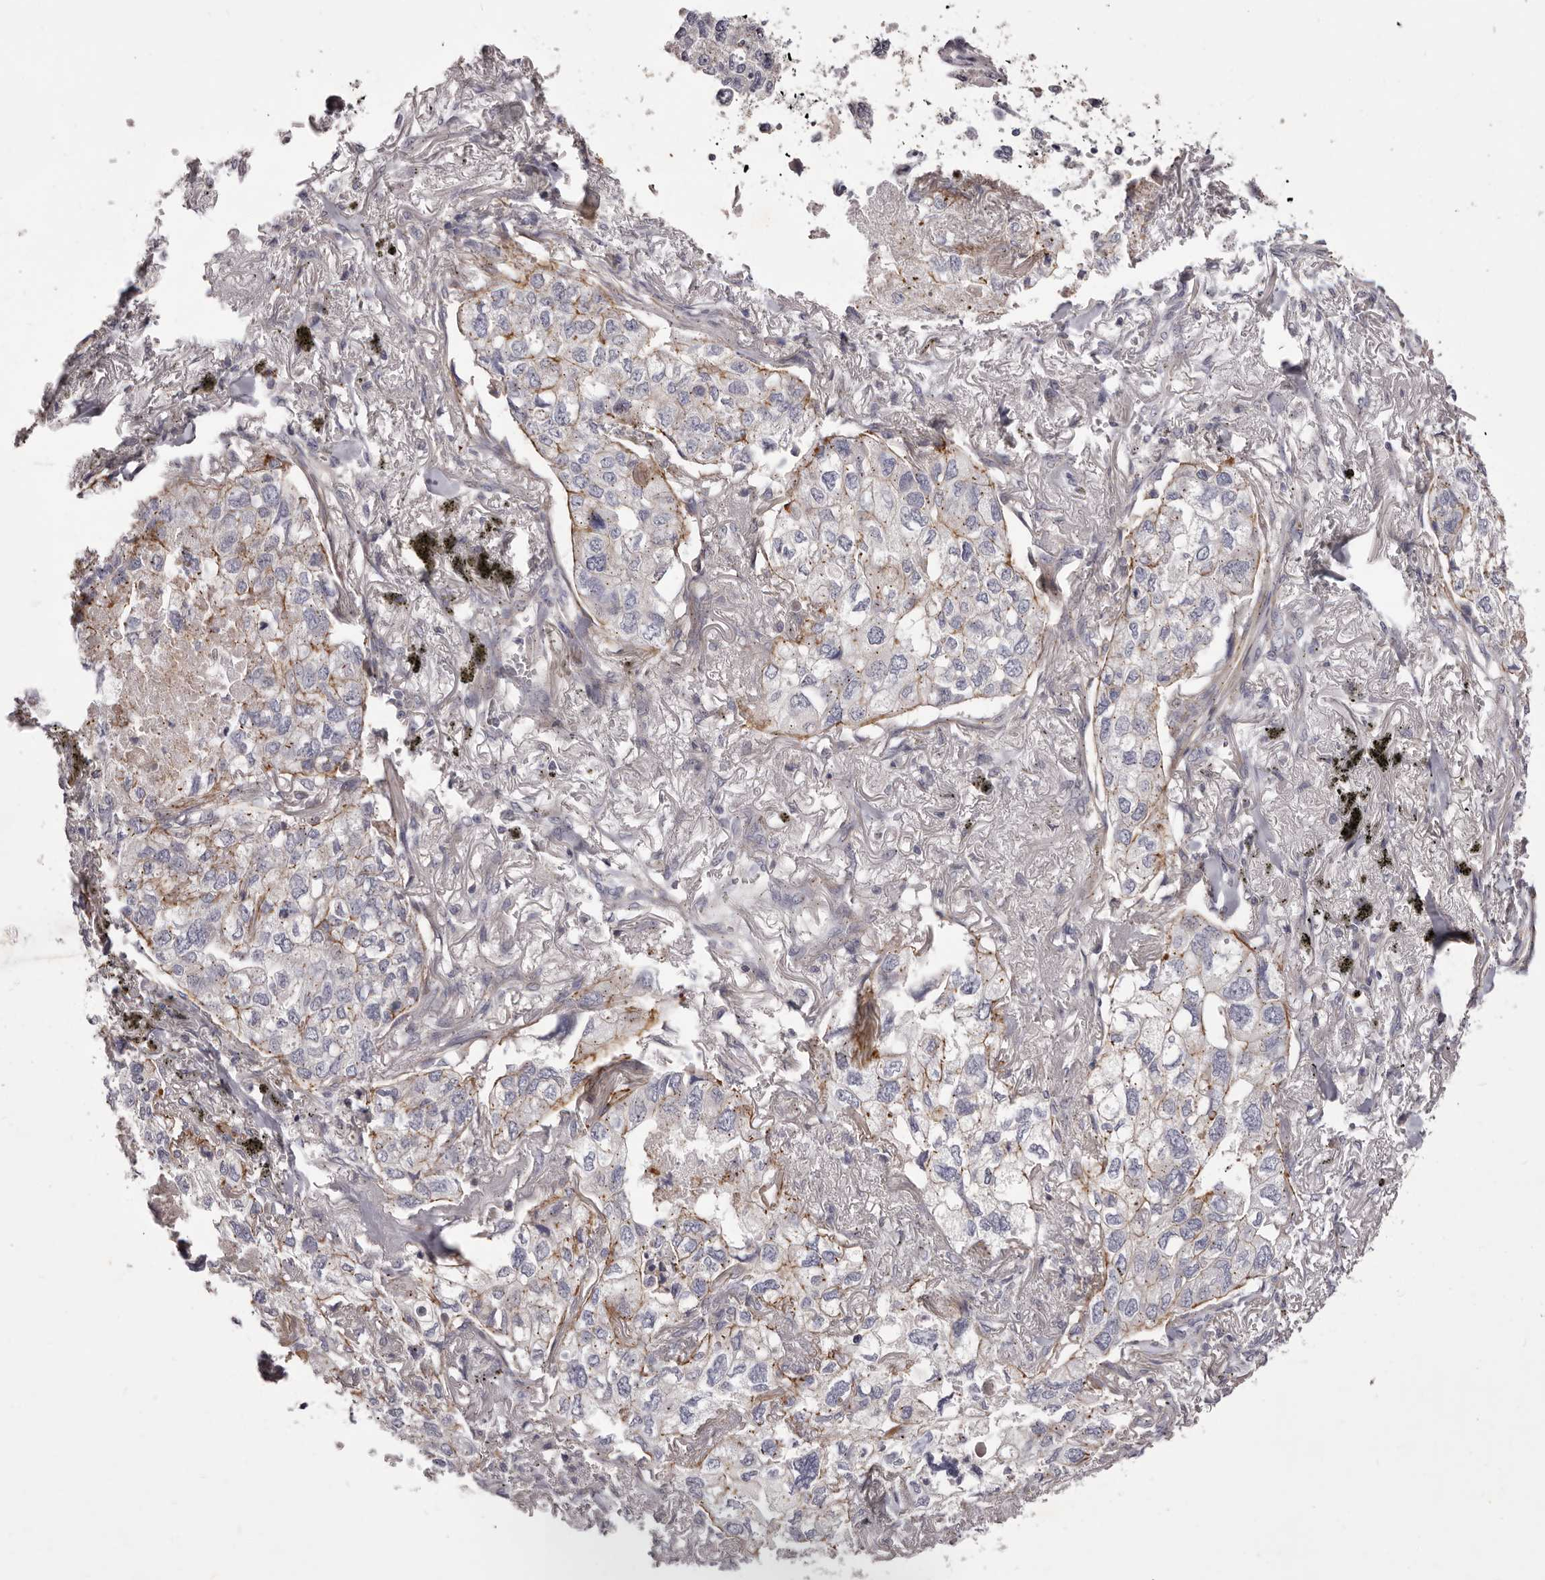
{"staining": {"intensity": "moderate", "quantity": "<25%", "location": "cytoplasmic/membranous"}, "tissue": "lung cancer", "cell_type": "Tumor cells", "image_type": "cancer", "snomed": [{"axis": "morphology", "description": "Adenocarcinoma, NOS"}, {"axis": "topography", "description": "Lung"}], "caption": "Immunohistochemical staining of lung cancer reveals low levels of moderate cytoplasmic/membranous expression in about <25% of tumor cells.", "gene": "PEG10", "patient": {"sex": "male", "age": 65}}